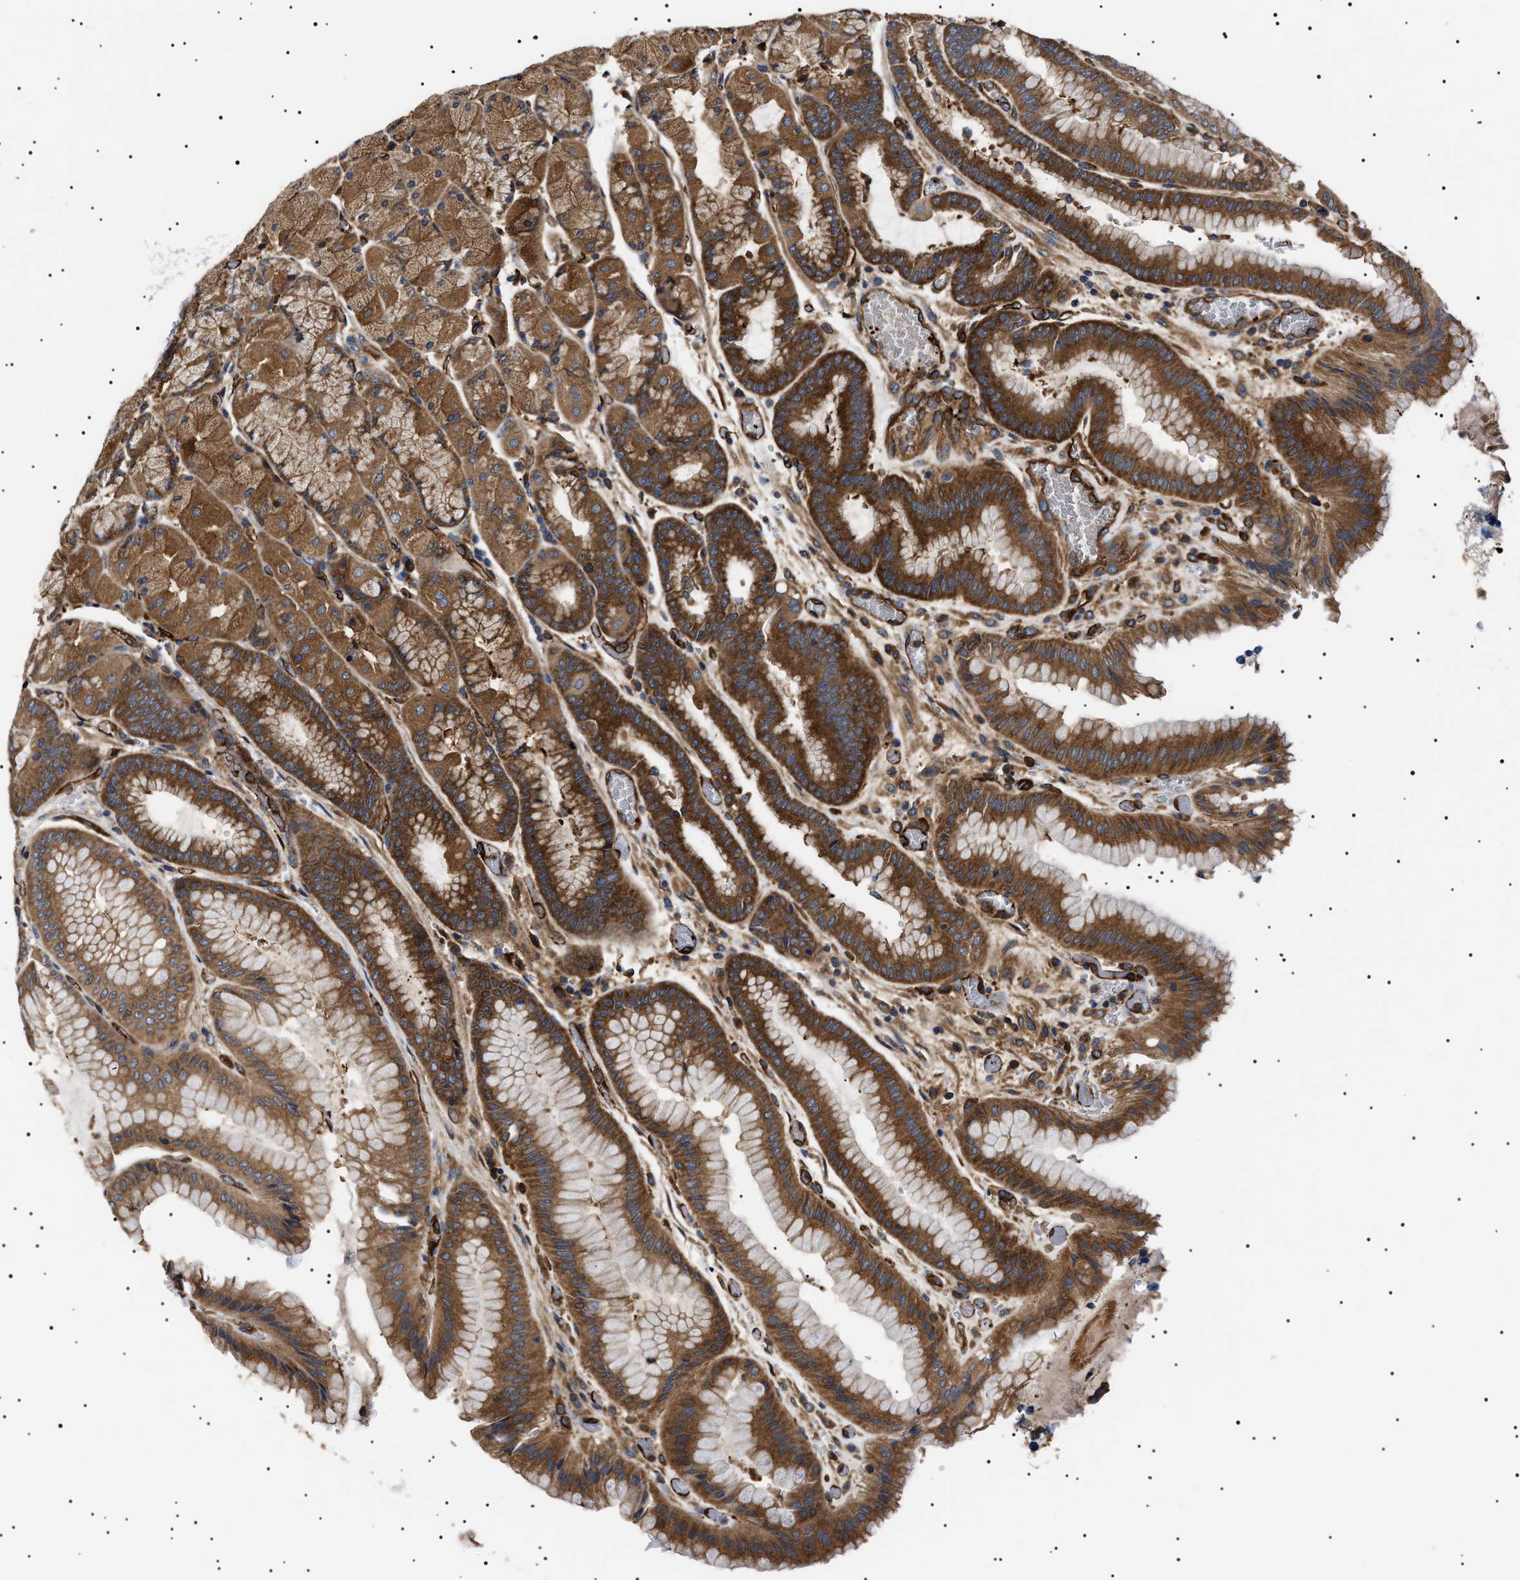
{"staining": {"intensity": "moderate", "quantity": ">75%", "location": "cytoplasmic/membranous"}, "tissue": "stomach", "cell_type": "Glandular cells", "image_type": "normal", "snomed": [{"axis": "morphology", "description": "Normal tissue, NOS"}, {"axis": "morphology", "description": "Carcinoid, malignant, NOS"}, {"axis": "topography", "description": "Stomach, upper"}], "caption": "A brown stain labels moderate cytoplasmic/membranous positivity of a protein in glandular cells of normal human stomach.", "gene": "TPP2", "patient": {"sex": "male", "age": 39}}